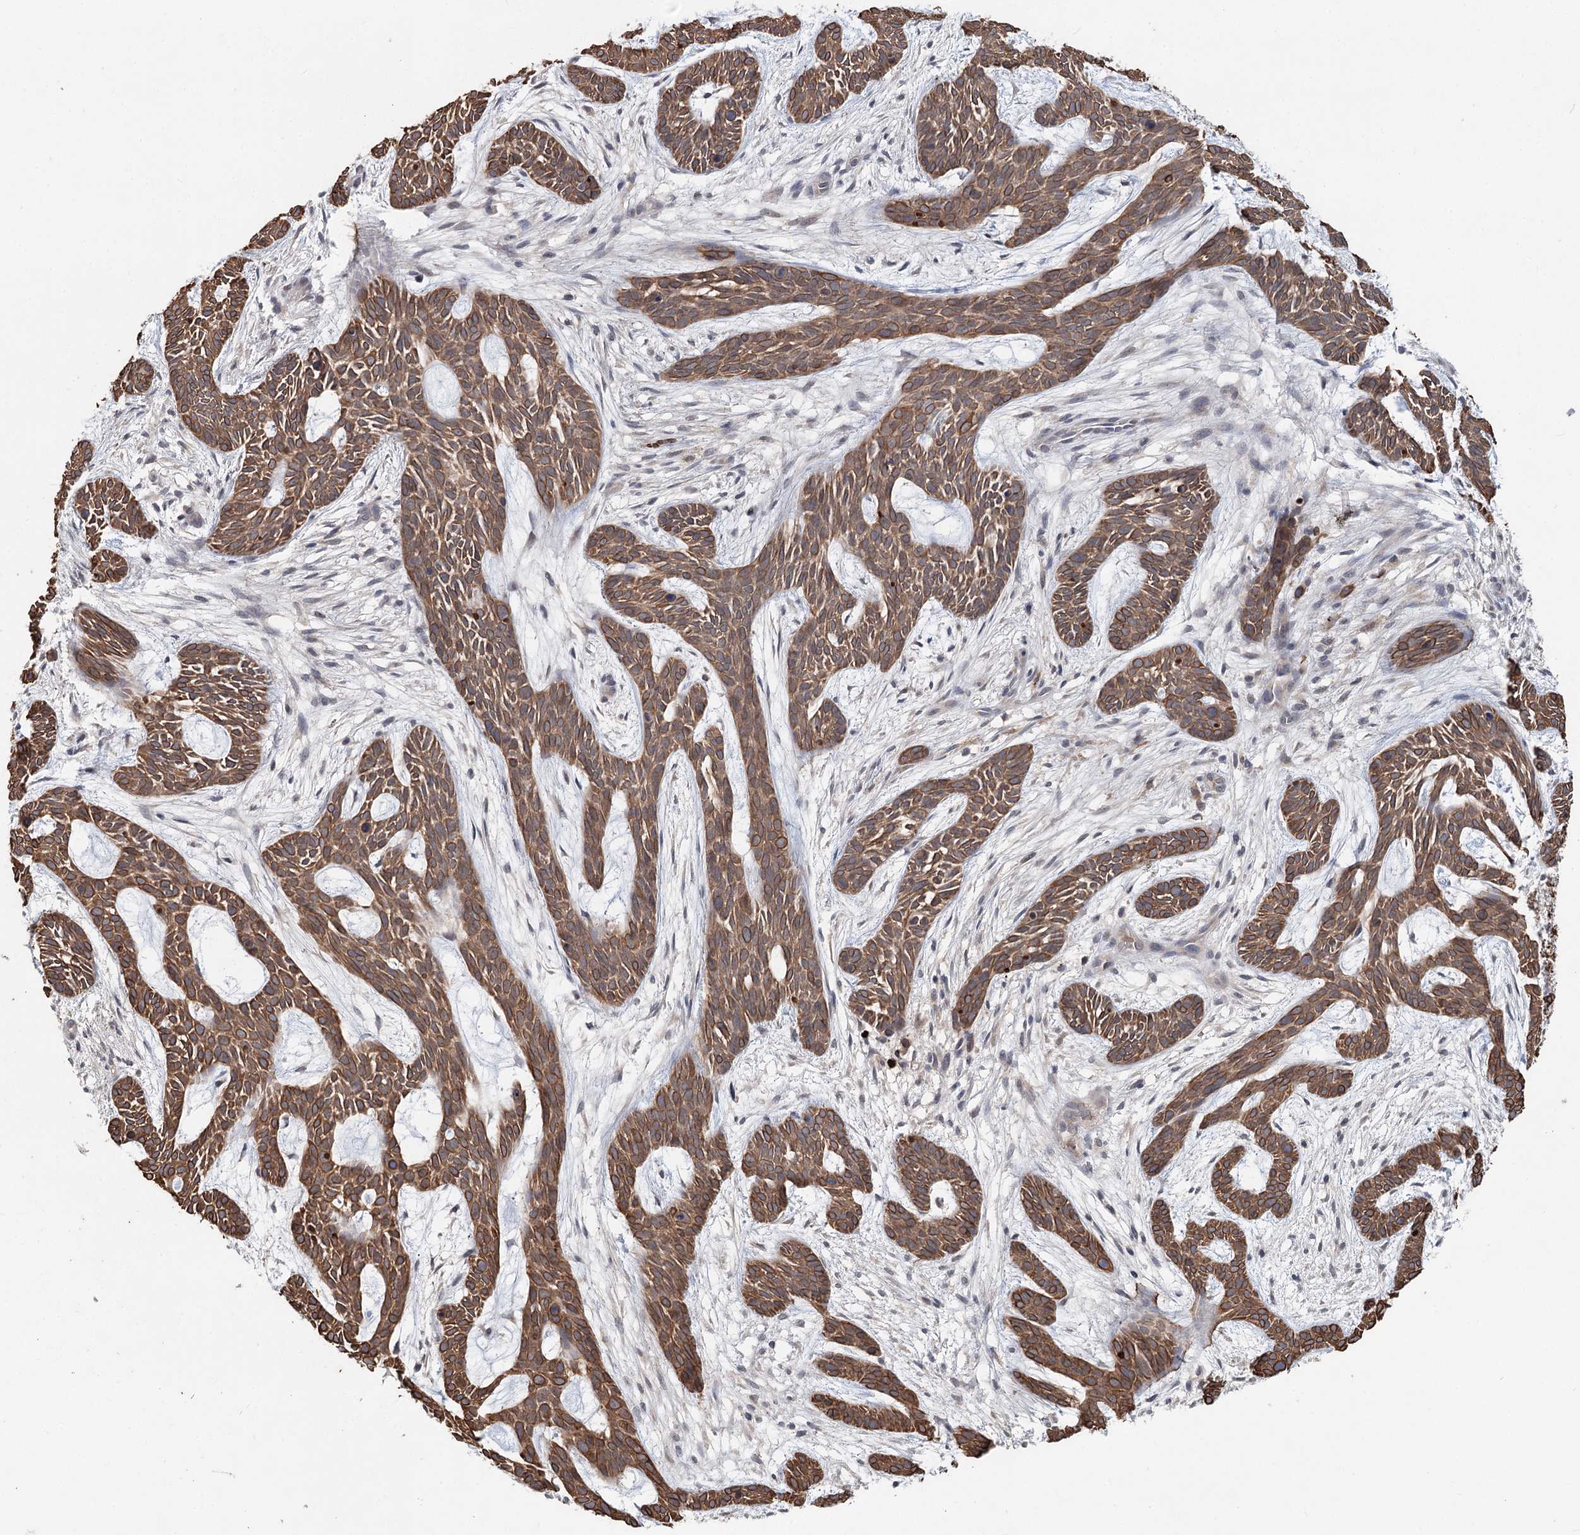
{"staining": {"intensity": "moderate", "quantity": ">75%", "location": "cytoplasmic/membranous"}, "tissue": "skin cancer", "cell_type": "Tumor cells", "image_type": "cancer", "snomed": [{"axis": "morphology", "description": "Basal cell carcinoma"}, {"axis": "topography", "description": "Skin"}], "caption": "Skin cancer (basal cell carcinoma) stained for a protein (brown) reveals moderate cytoplasmic/membranous positive positivity in about >75% of tumor cells.", "gene": "FBXO7", "patient": {"sex": "male", "age": 89}}